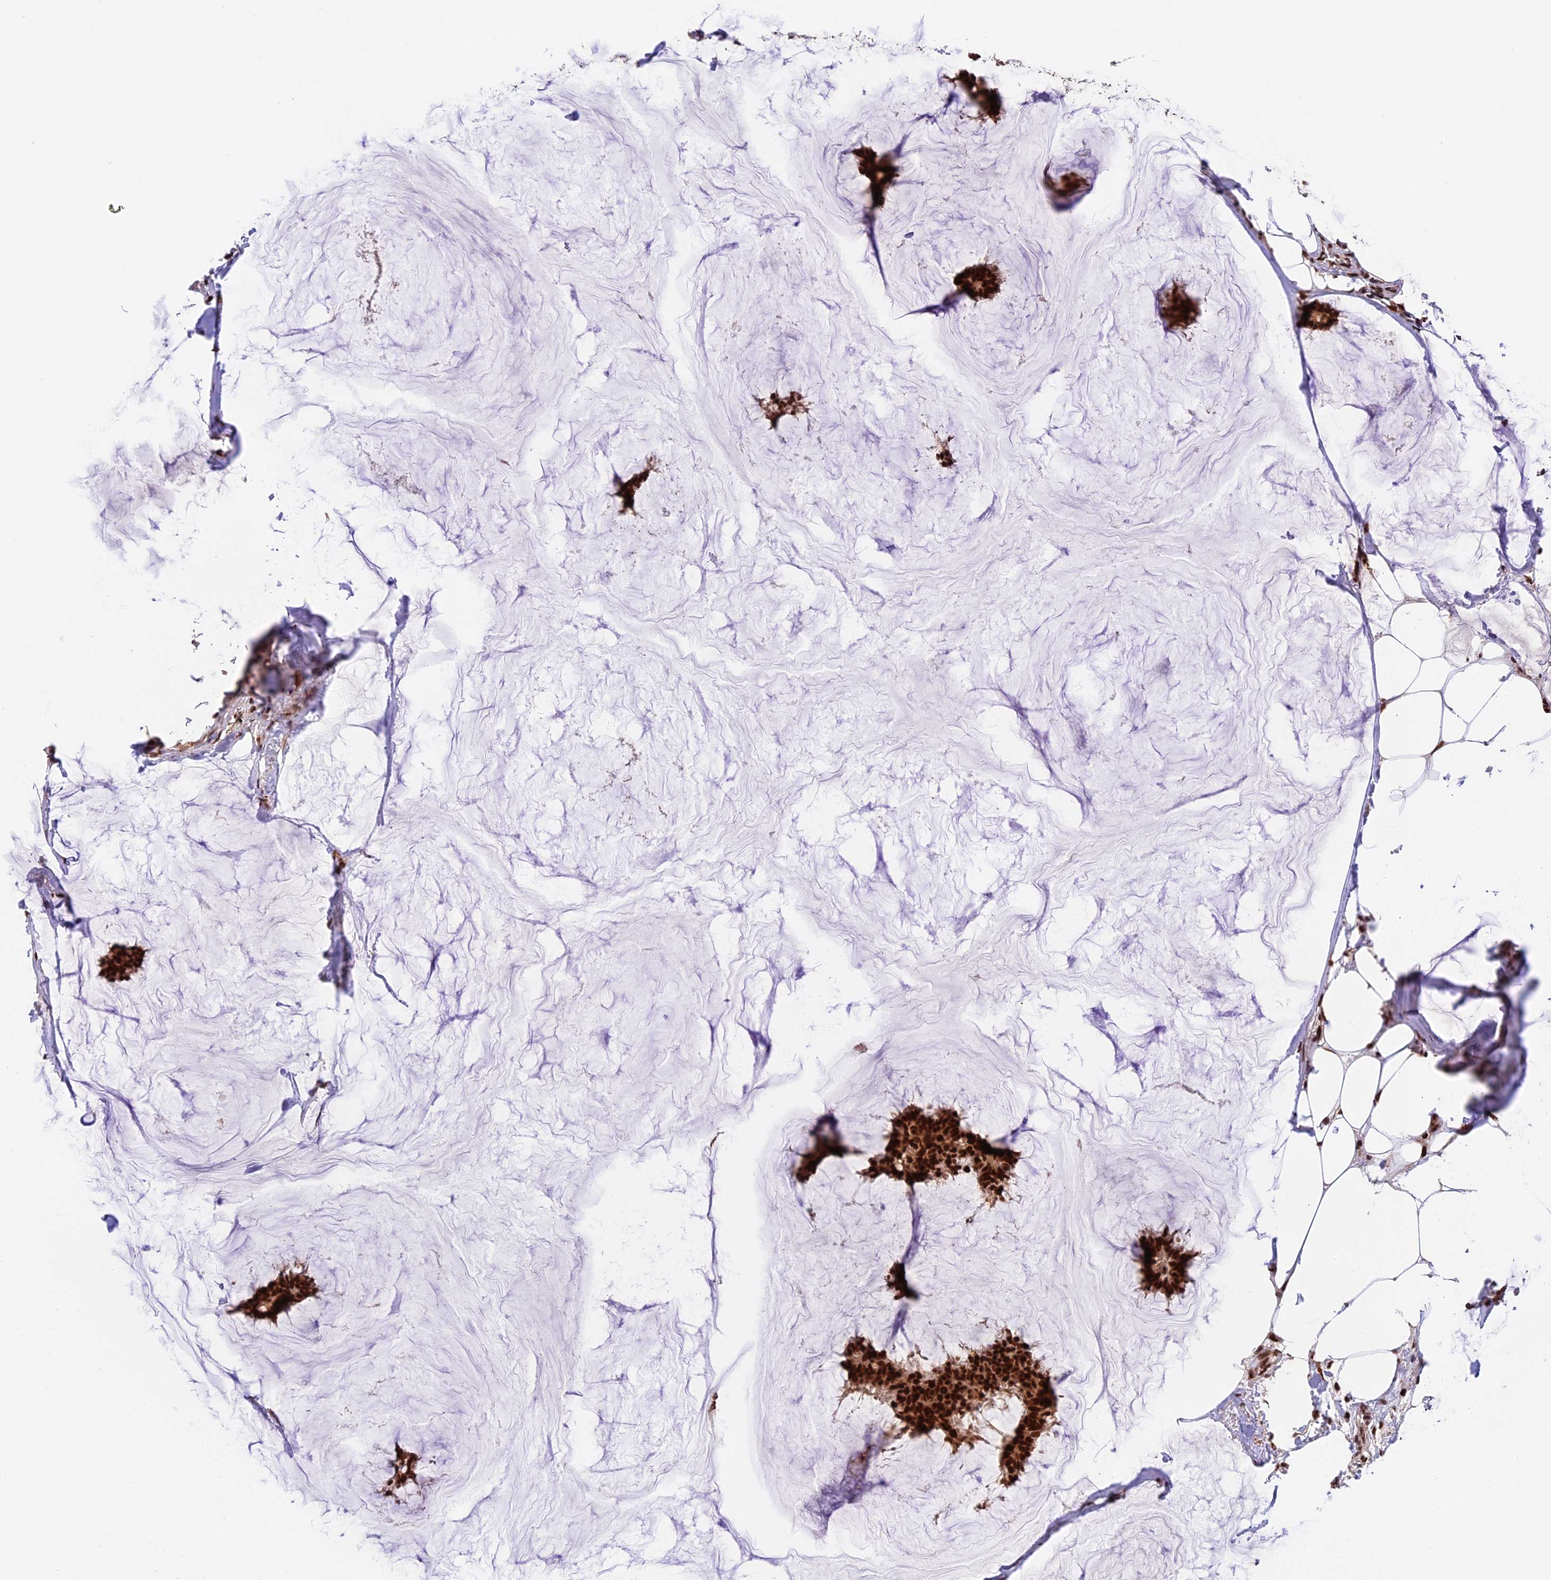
{"staining": {"intensity": "strong", "quantity": ">75%", "location": "nuclear"}, "tissue": "breast cancer", "cell_type": "Tumor cells", "image_type": "cancer", "snomed": [{"axis": "morphology", "description": "Duct carcinoma"}, {"axis": "topography", "description": "Breast"}], "caption": "Immunohistochemical staining of human breast invasive ductal carcinoma shows strong nuclear protein positivity in about >75% of tumor cells.", "gene": "RAMAC", "patient": {"sex": "female", "age": 93}}